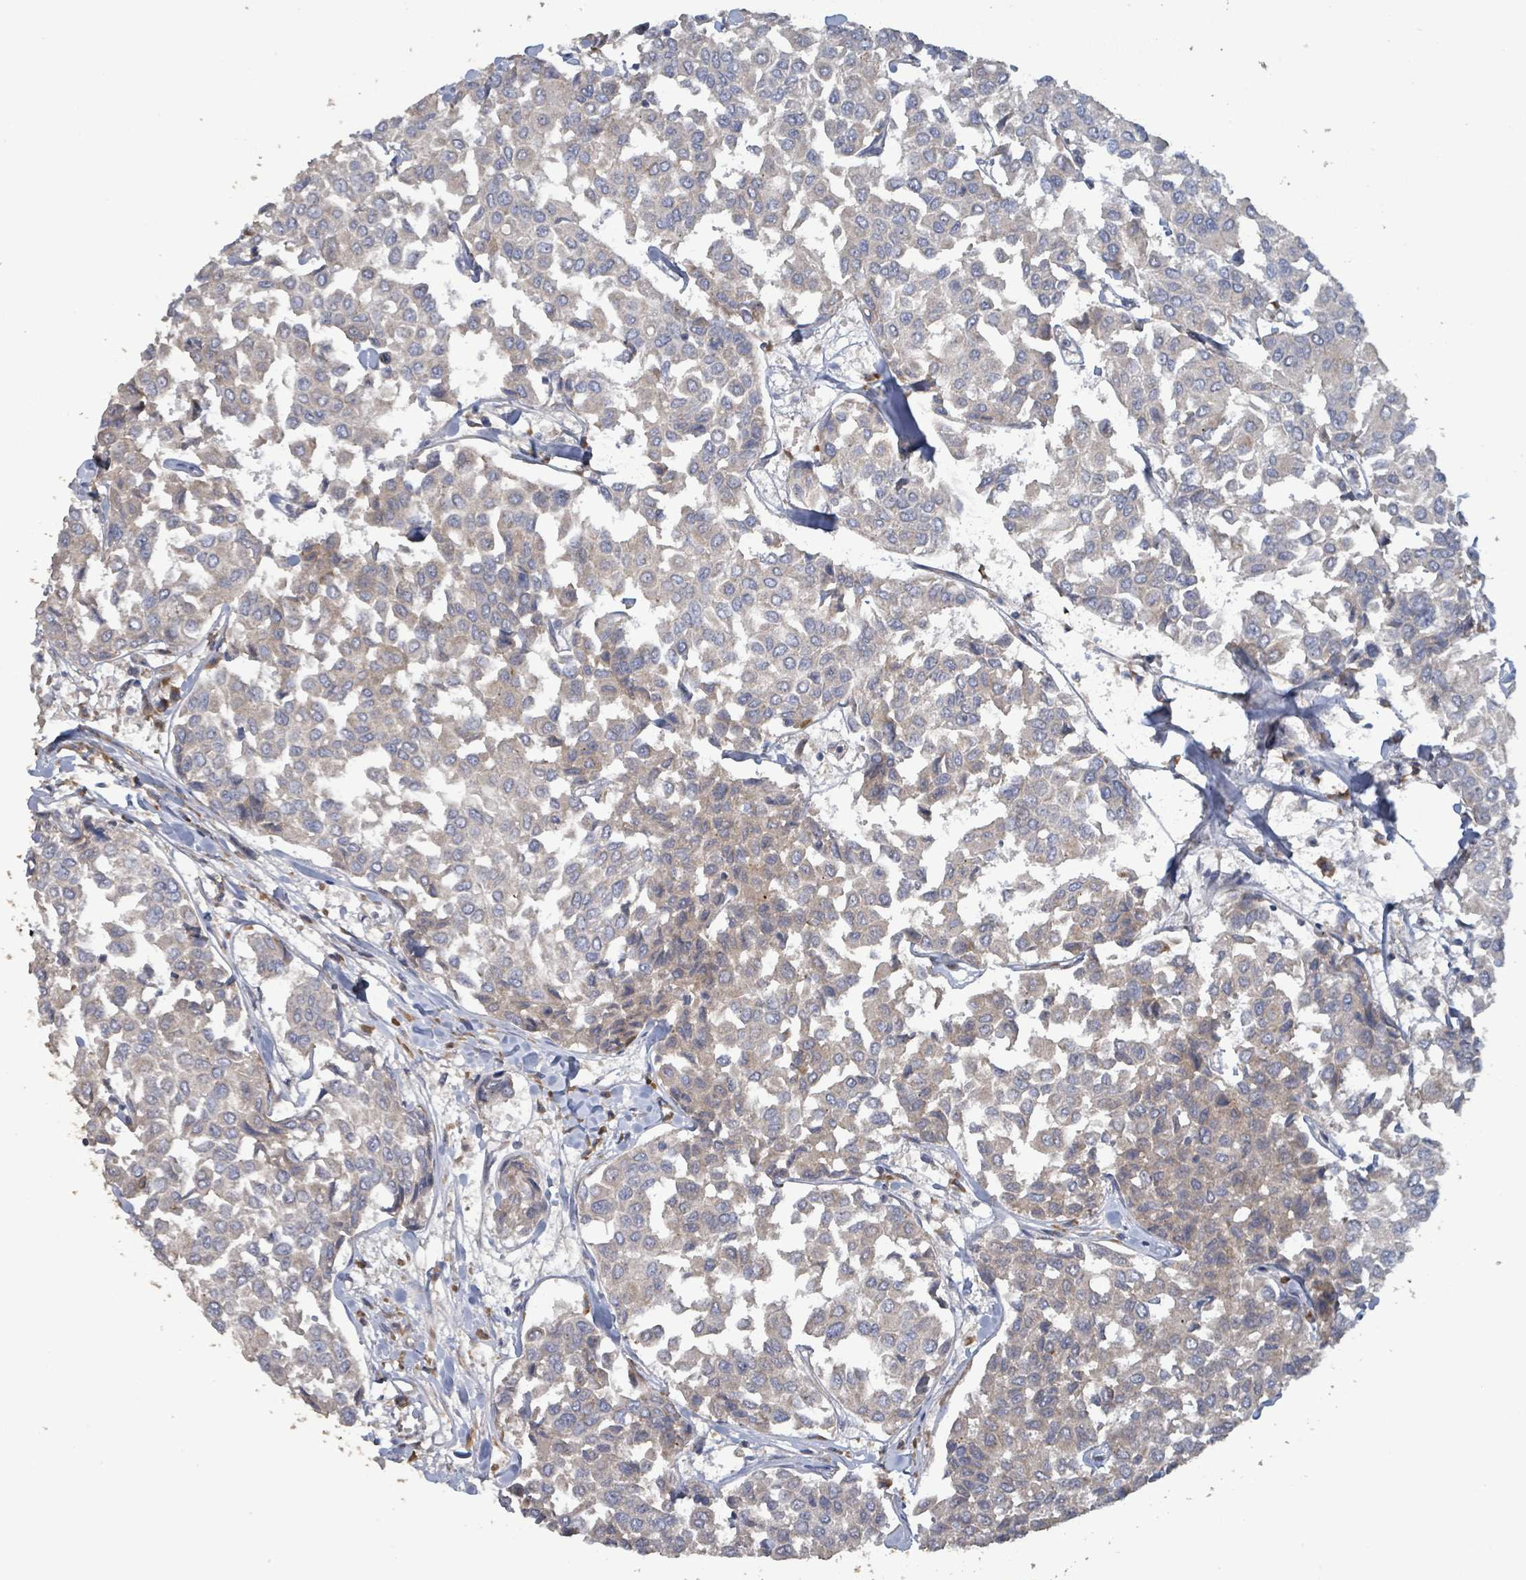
{"staining": {"intensity": "weak", "quantity": "25%-75%", "location": "cytoplasmic/membranous"}, "tissue": "breast cancer", "cell_type": "Tumor cells", "image_type": "cancer", "snomed": [{"axis": "morphology", "description": "Duct carcinoma"}, {"axis": "topography", "description": "Breast"}], "caption": "High-power microscopy captured an IHC image of breast cancer (invasive ductal carcinoma), revealing weak cytoplasmic/membranous staining in about 25%-75% of tumor cells.", "gene": "RPL32", "patient": {"sex": "female", "age": 55}}